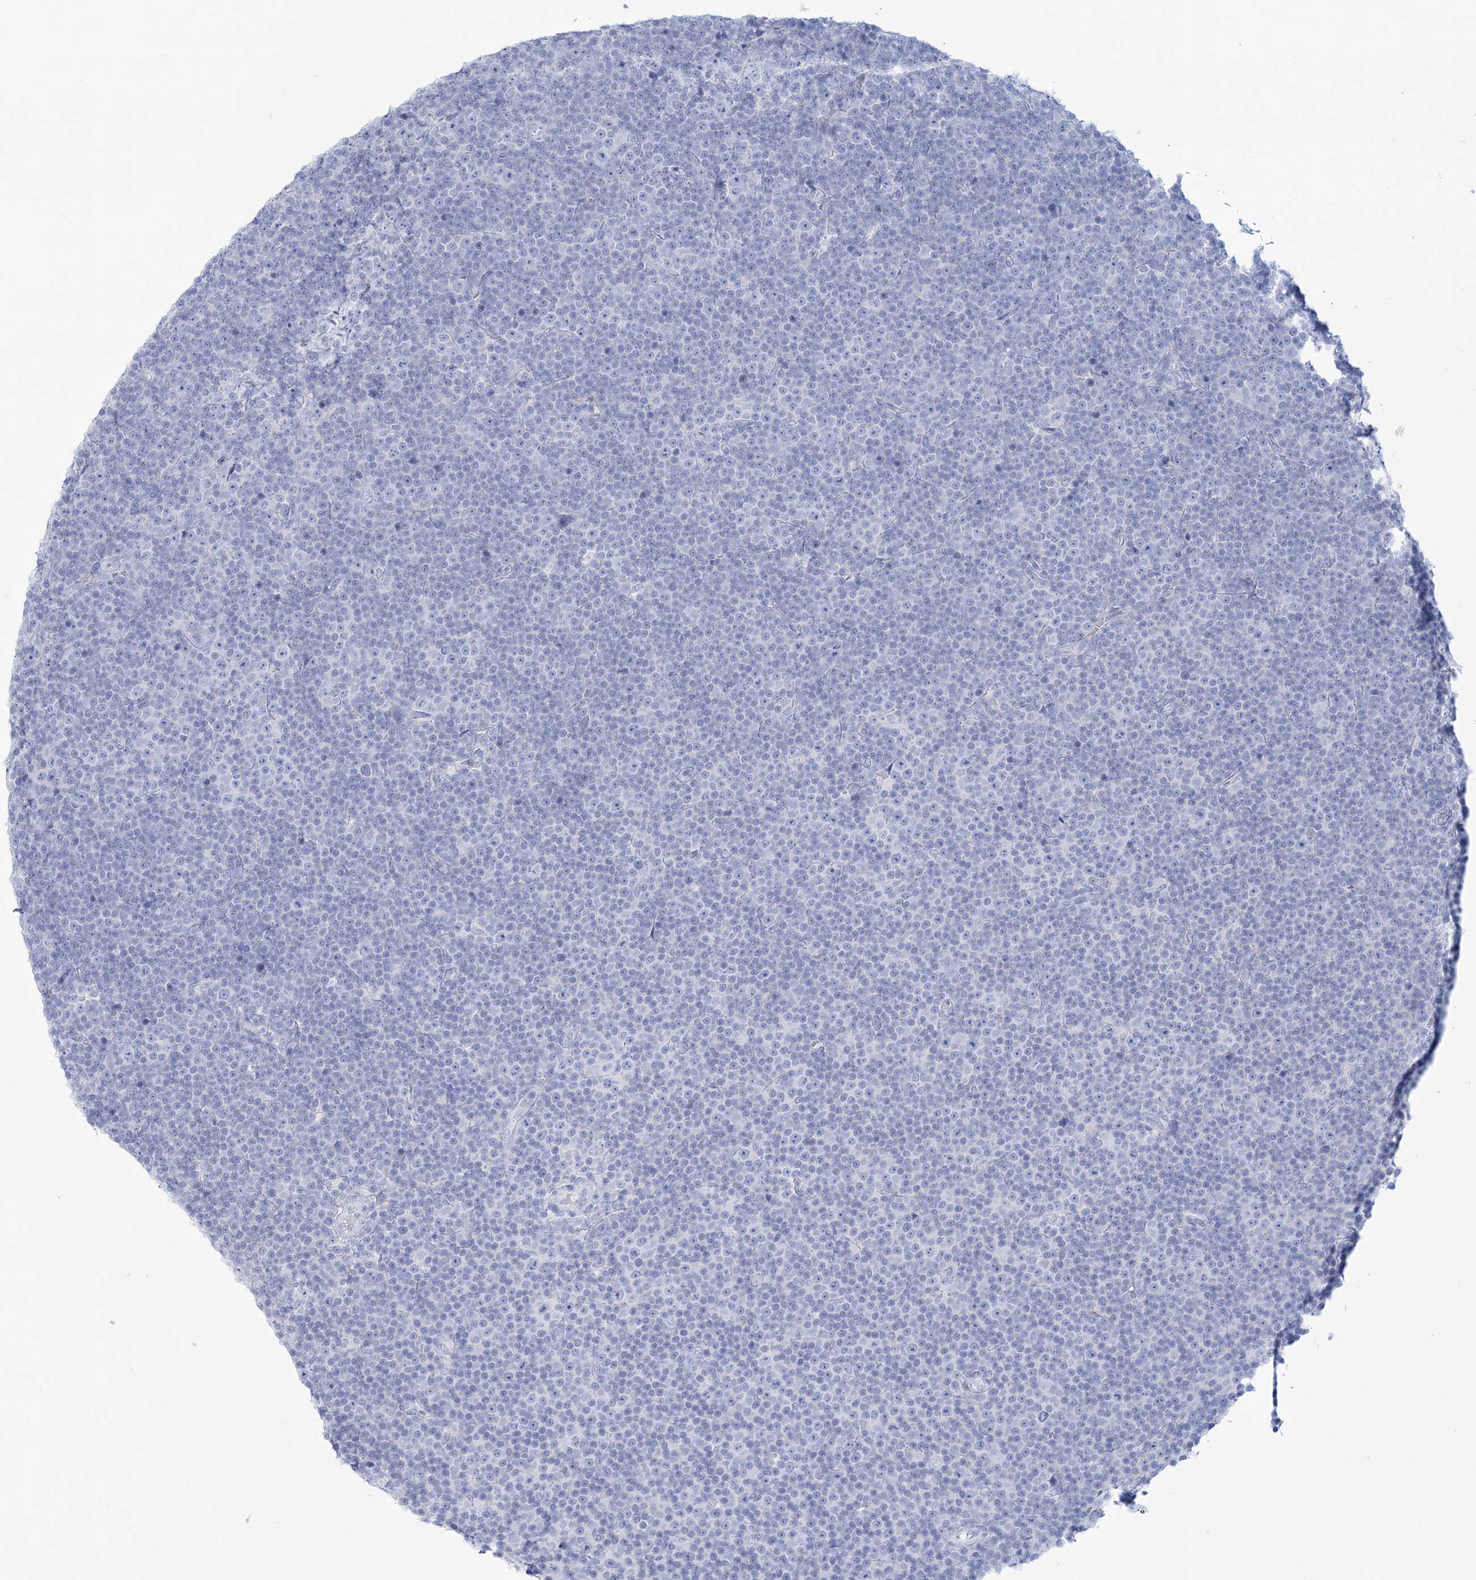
{"staining": {"intensity": "negative", "quantity": "none", "location": "none"}, "tissue": "lymphoma", "cell_type": "Tumor cells", "image_type": "cancer", "snomed": [{"axis": "morphology", "description": "Malignant lymphoma, non-Hodgkin's type, Low grade"}, {"axis": "topography", "description": "Lymph node"}], "caption": "Micrograph shows no protein staining in tumor cells of lymphoma tissue.", "gene": "RBP2", "patient": {"sex": "female", "age": 67}}